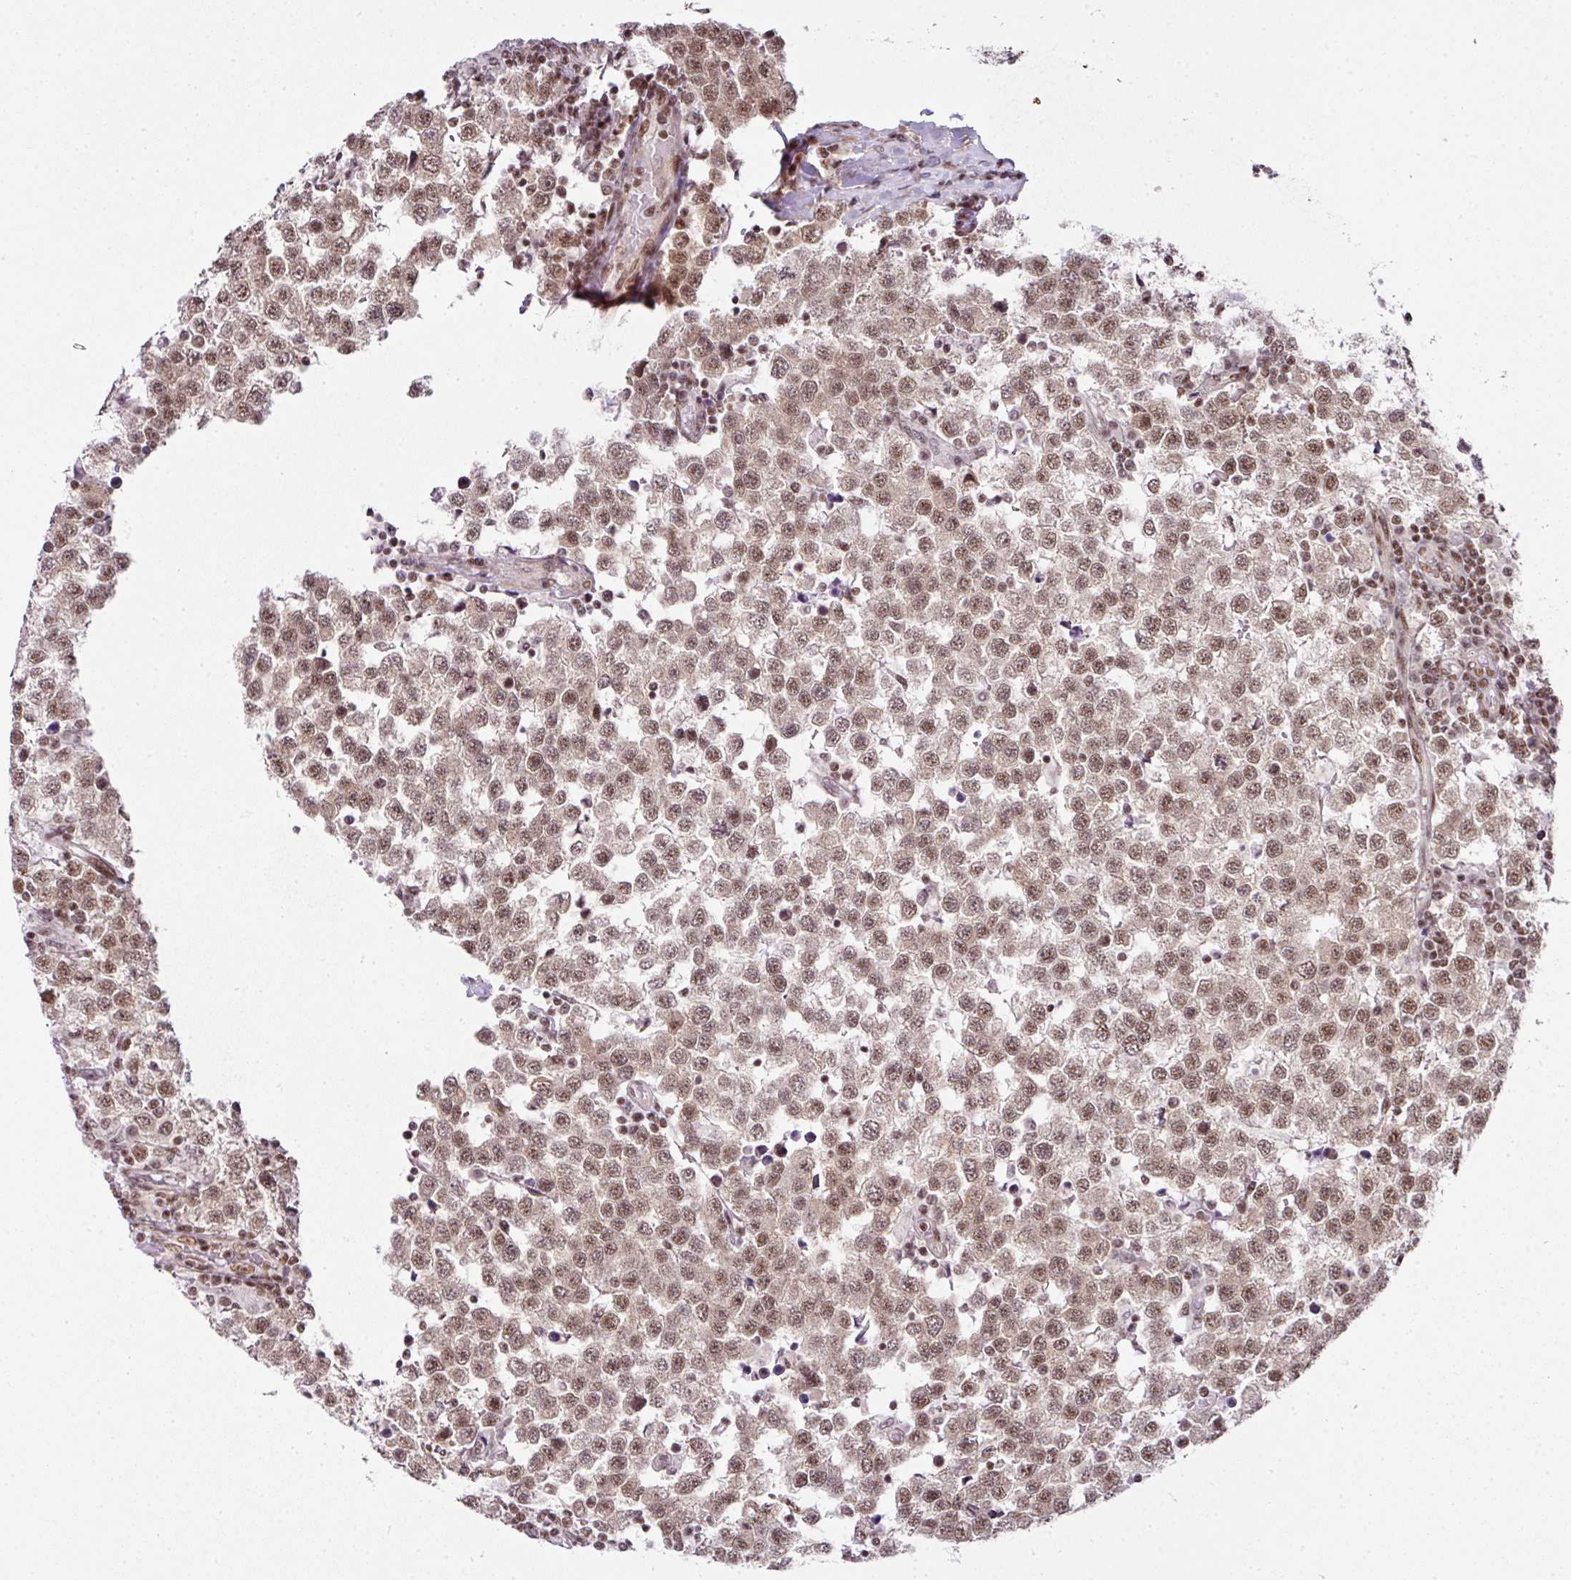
{"staining": {"intensity": "moderate", "quantity": ">75%", "location": "nuclear"}, "tissue": "testis cancer", "cell_type": "Tumor cells", "image_type": "cancer", "snomed": [{"axis": "morphology", "description": "Seminoma, NOS"}, {"axis": "topography", "description": "Testis"}], "caption": "Moderate nuclear protein staining is present in approximately >75% of tumor cells in testis seminoma. The staining is performed using DAB brown chromogen to label protein expression. The nuclei are counter-stained blue using hematoxylin.", "gene": "NFYA", "patient": {"sex": "male", "age": 34}}